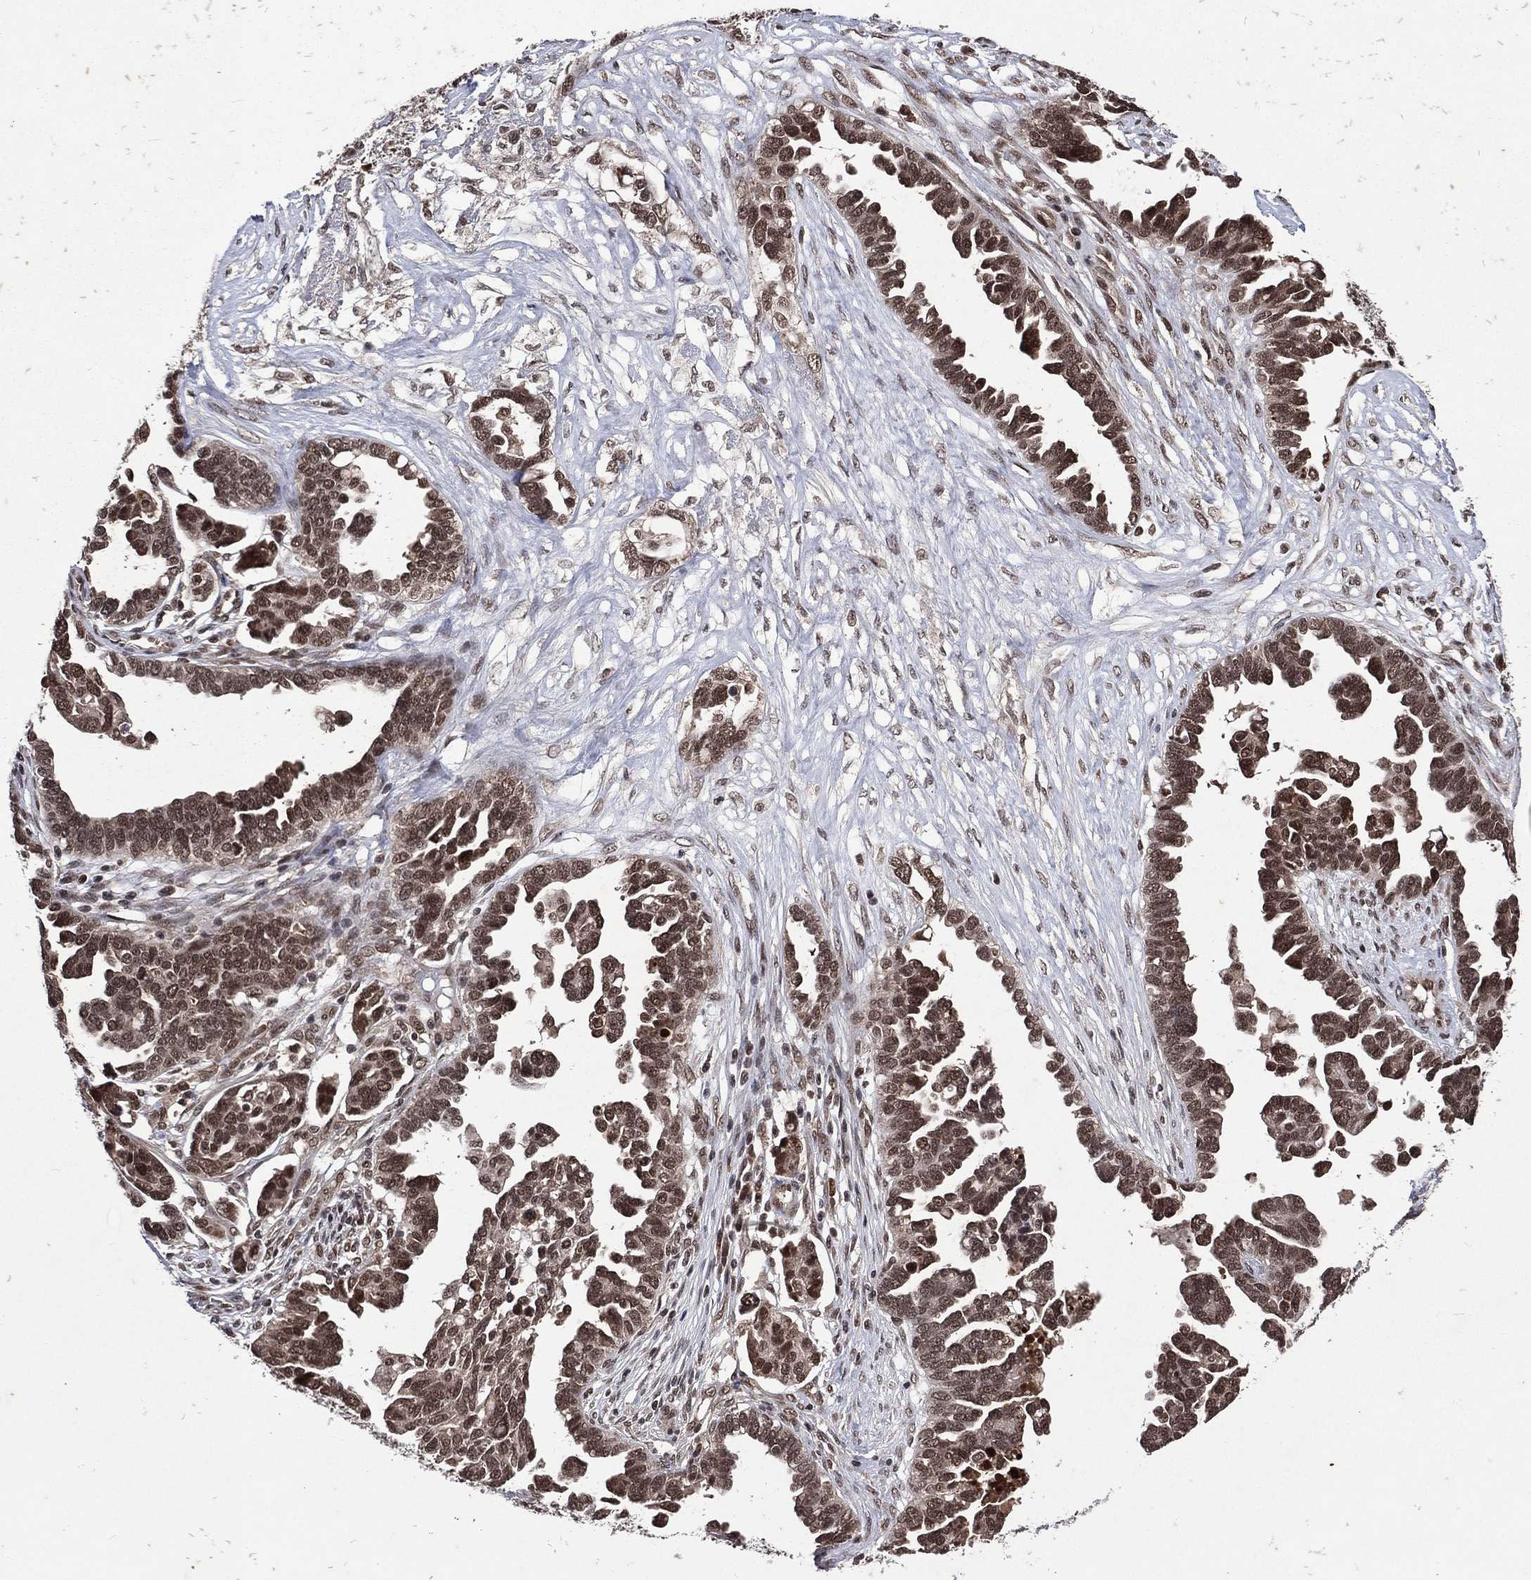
{"staining": {"intensity": "moderate", "quantity": ">75%", "location": "cytoplasmic/membranous,nuclear"}, "tissue": "ovarian cancer", "cell_type": "Tumor cells", "image_type": "cancer", "snomed": [{"axis": "morphology", "description": "Cystadenocarcinoma, serous, NOS"}, {"axis": "topography", "description": "Ovary"}], "caption": "IHC photomicrograph of human ovarian cancer stained for a protein (brown), which displays medium levels of moderate cytoplasmic/membranous and nuclear staining in approximately >75% of tumor cells.", "gene": "DMAP1", "patient": {"sex": "female", "age": 54}}